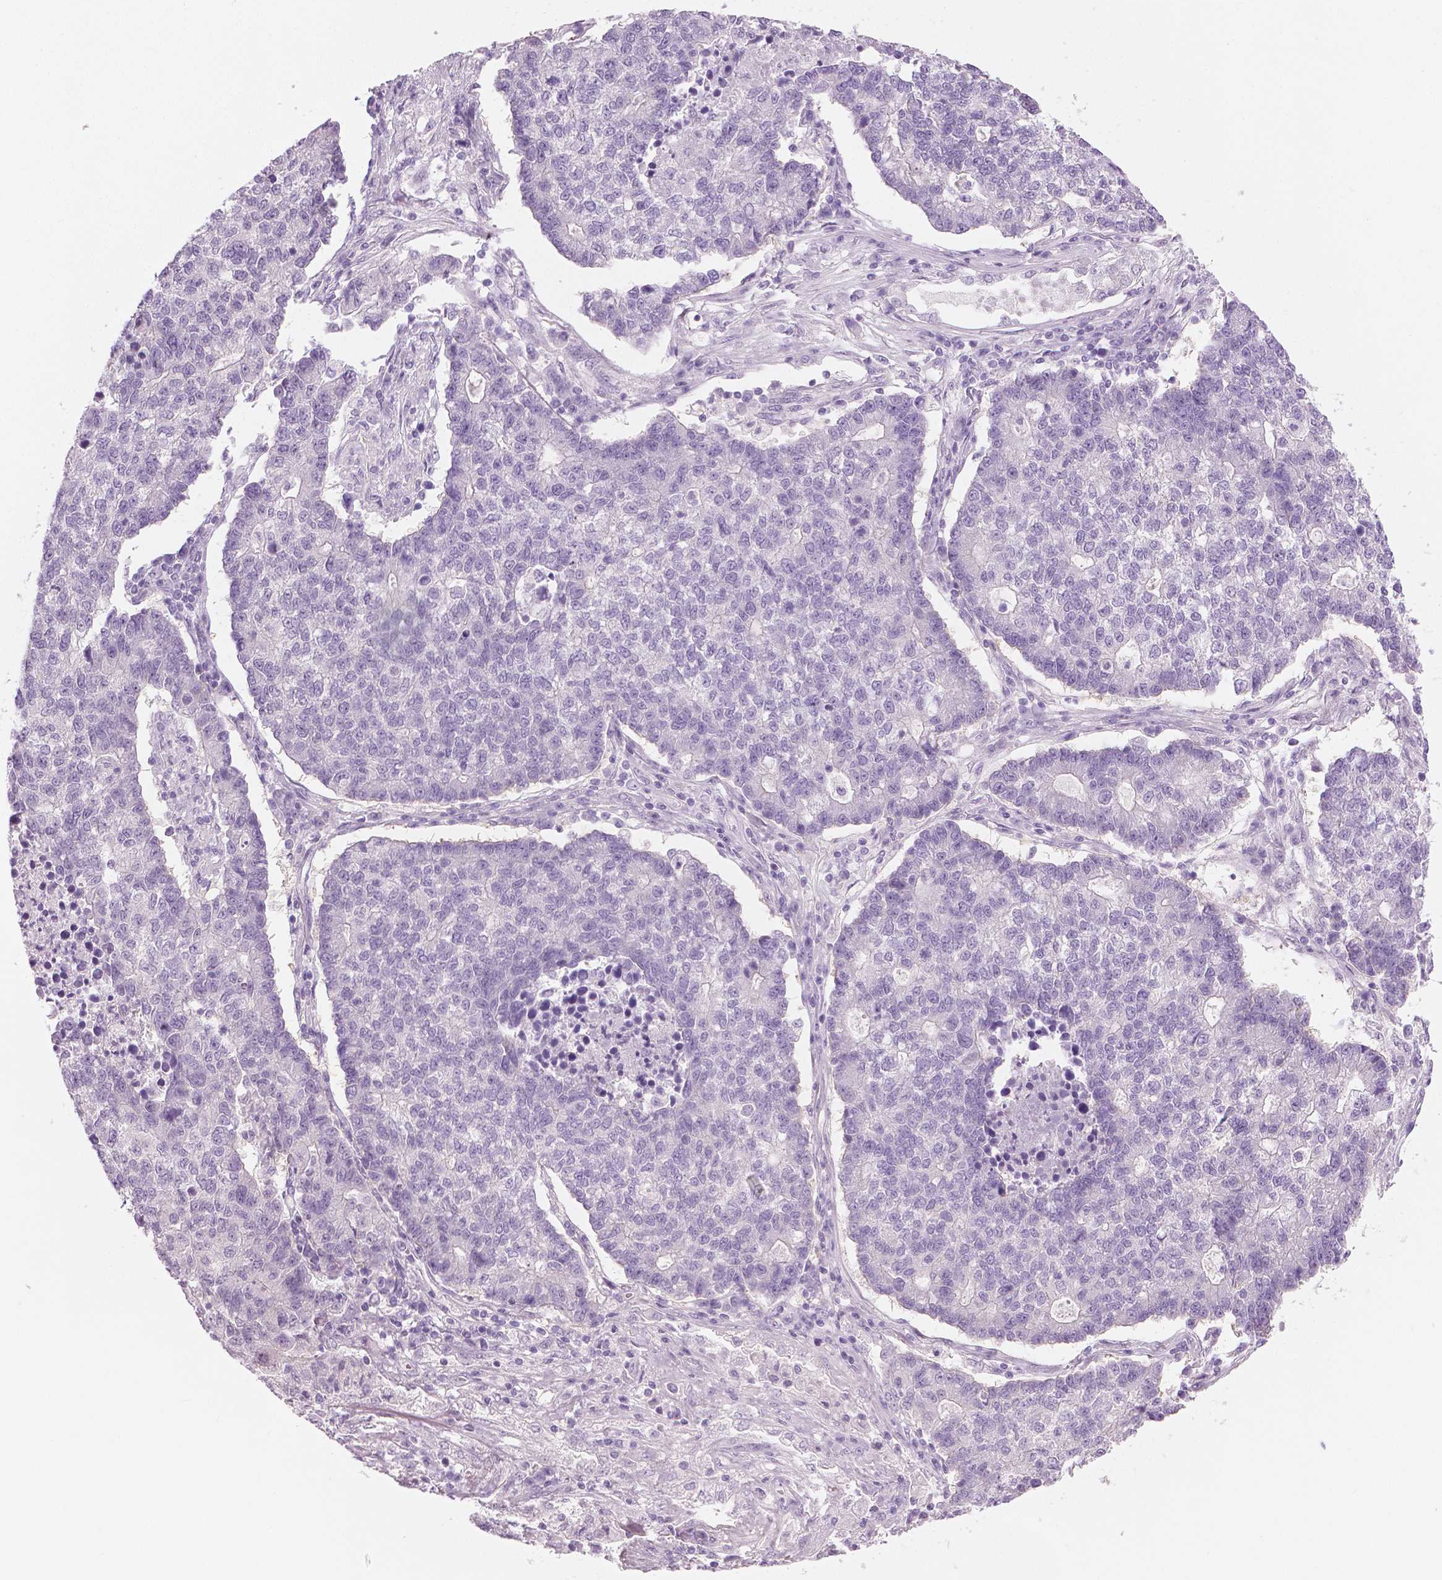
{"staining": {"intensity": "negative", "quantity": "none", "location": "none"}, "tissue": "lung cancer", "cell_type": "Tumor cells", "image_type": "cancer", "snomed": [{"axis": "morphology", "description": "Adenocarcinoma, NOS"}, {"axis": "topography", "description": "Lung"}], "caption": "This is a photomicrograph of IHC staining of lung adenocarcinoma, which shows no staining in tumor cells.", "gene": "SLC24A1", "patient": {"sex": "male", "age": 57}}